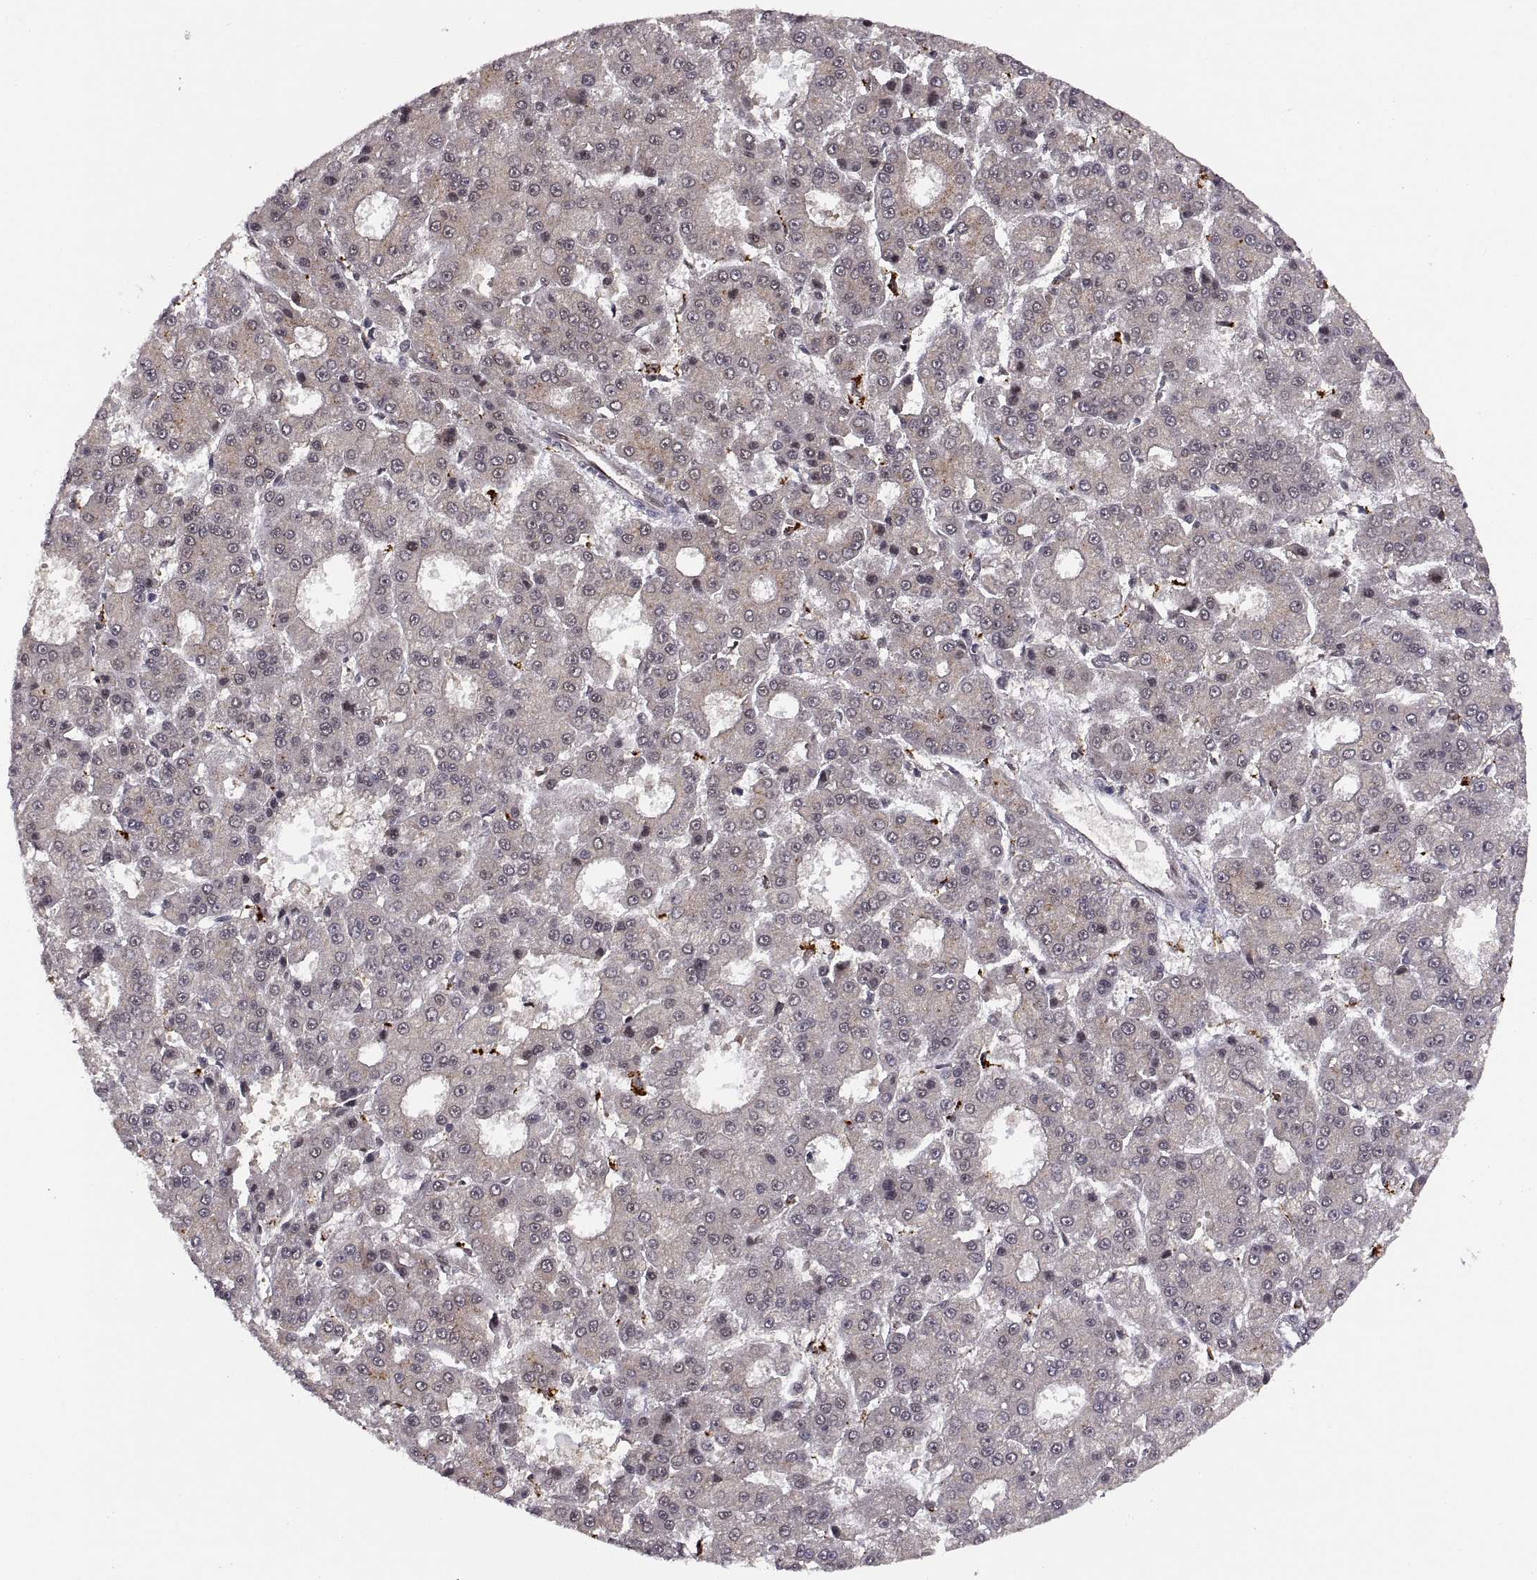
{"staining": {"intensity": "weak", "quantity": "<25%", "location": "cytoplasmic/membranous"}, "tissue": "liver cancer", "cell_type": "Tumor cells", "image_type": "cancer", "snomed": [{"axis": "morphology", "description": "Carcinoma, Hepatocellular, NOS"}, {"axis": "topography", "description": "Liver"}], "caption": "This is a micrograph of IHC staining of hepatocellular carcinoma (liver), which shows no staining in tumor cells.", "gene": "PSMC2", "patient": {"sex": "male", "age": 70}}